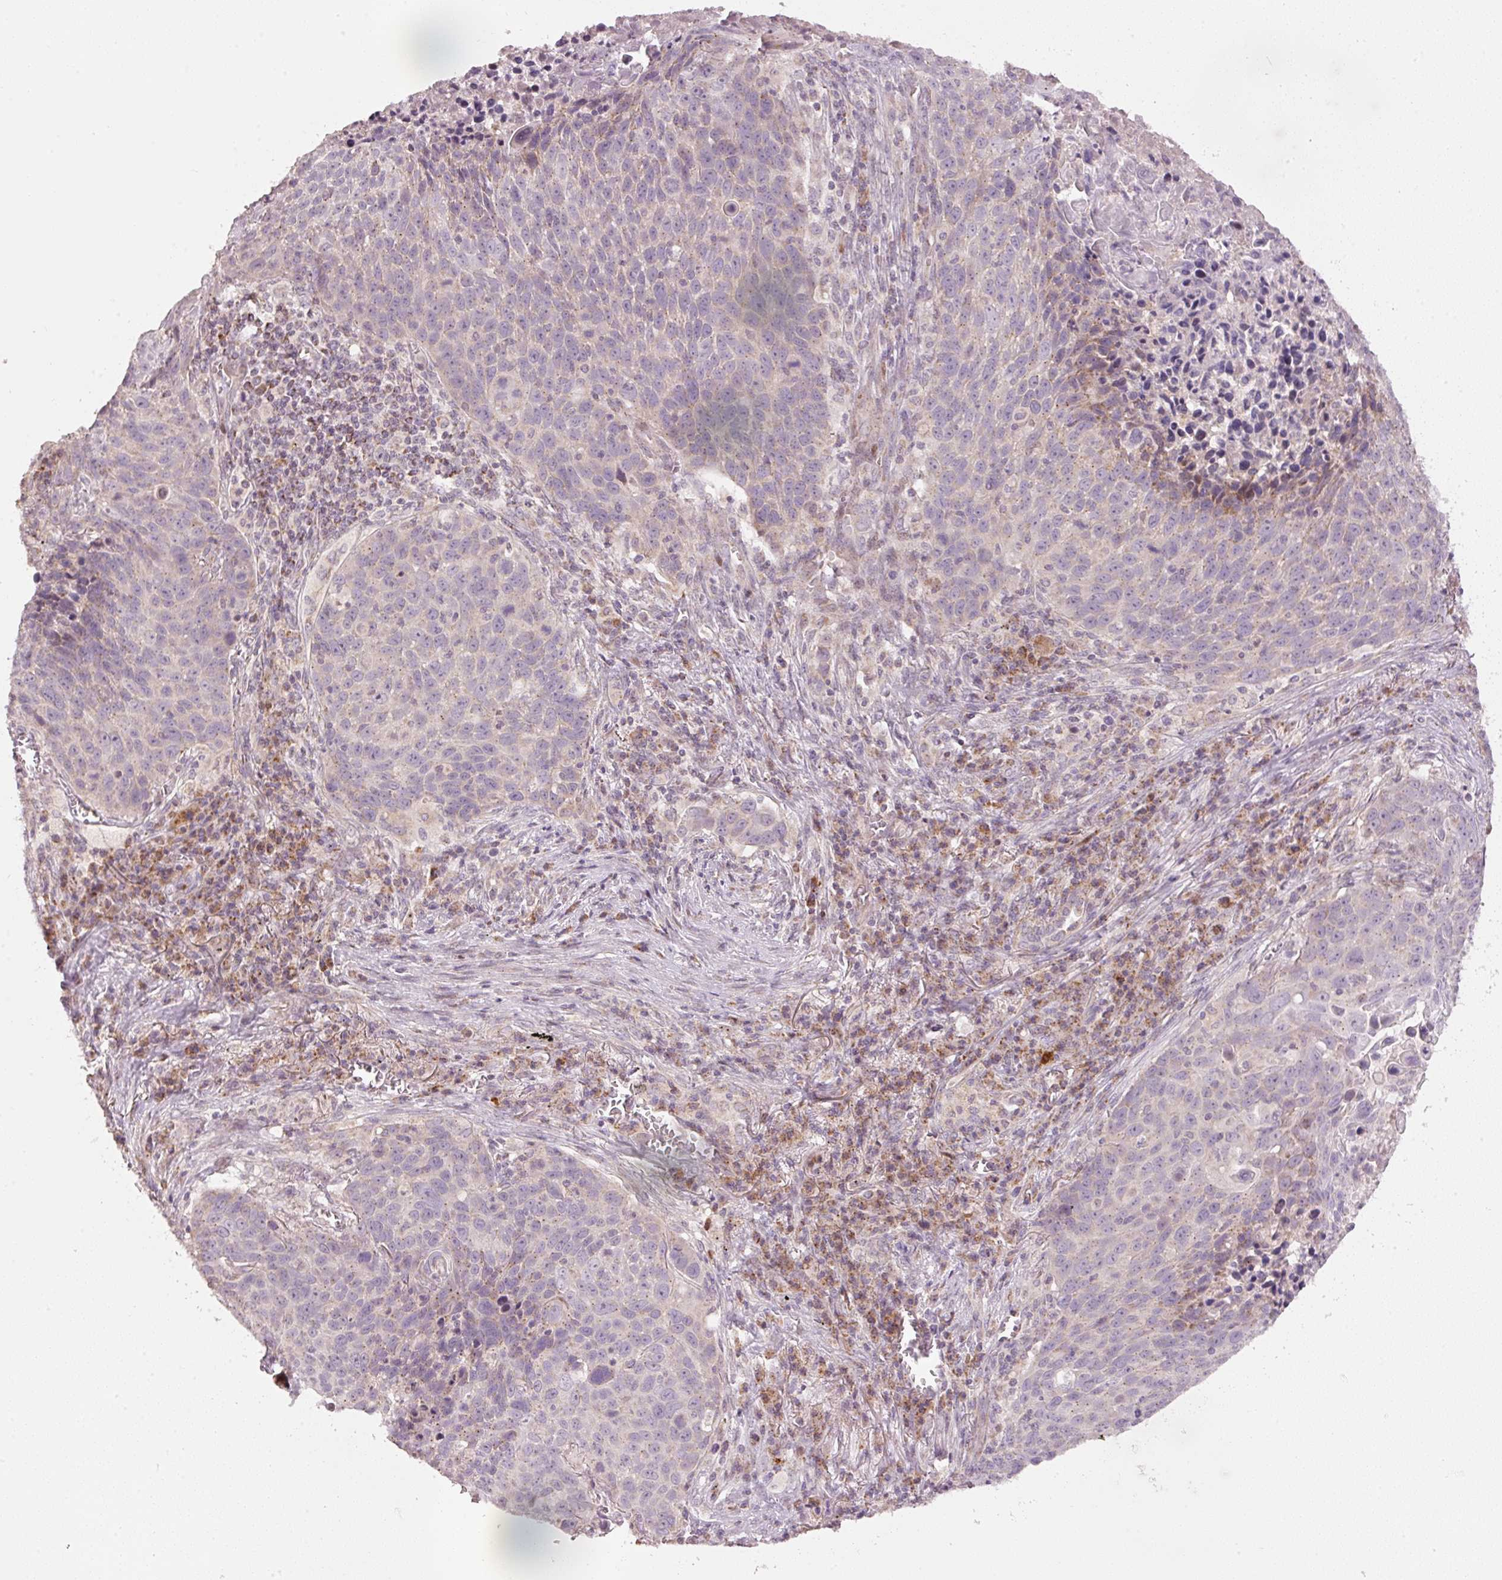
{"staining": {"intensity": "weak", "quantity": "<25%", "location": "cytoplasmic/membranous"}, "tissue": "lung cancer", "cell_type": "Tumor cells", "image_type": "cancer", "snomed": [{"axis": "morphology", "description": "Squamous cell carcinoma, NOS"}, {"axis": "topography", "description": "Lung"}], "caption": "High magnification brightfield microscopy of lung squamous cell carcinoma stained with DAB (3,3'-diaminobenzidine) (brown) and counterstained with hematoxylin (blue): tumor cells show no significant expression.", "gene": "TOB2", "patient": {"sex": "male", "age": 78}}